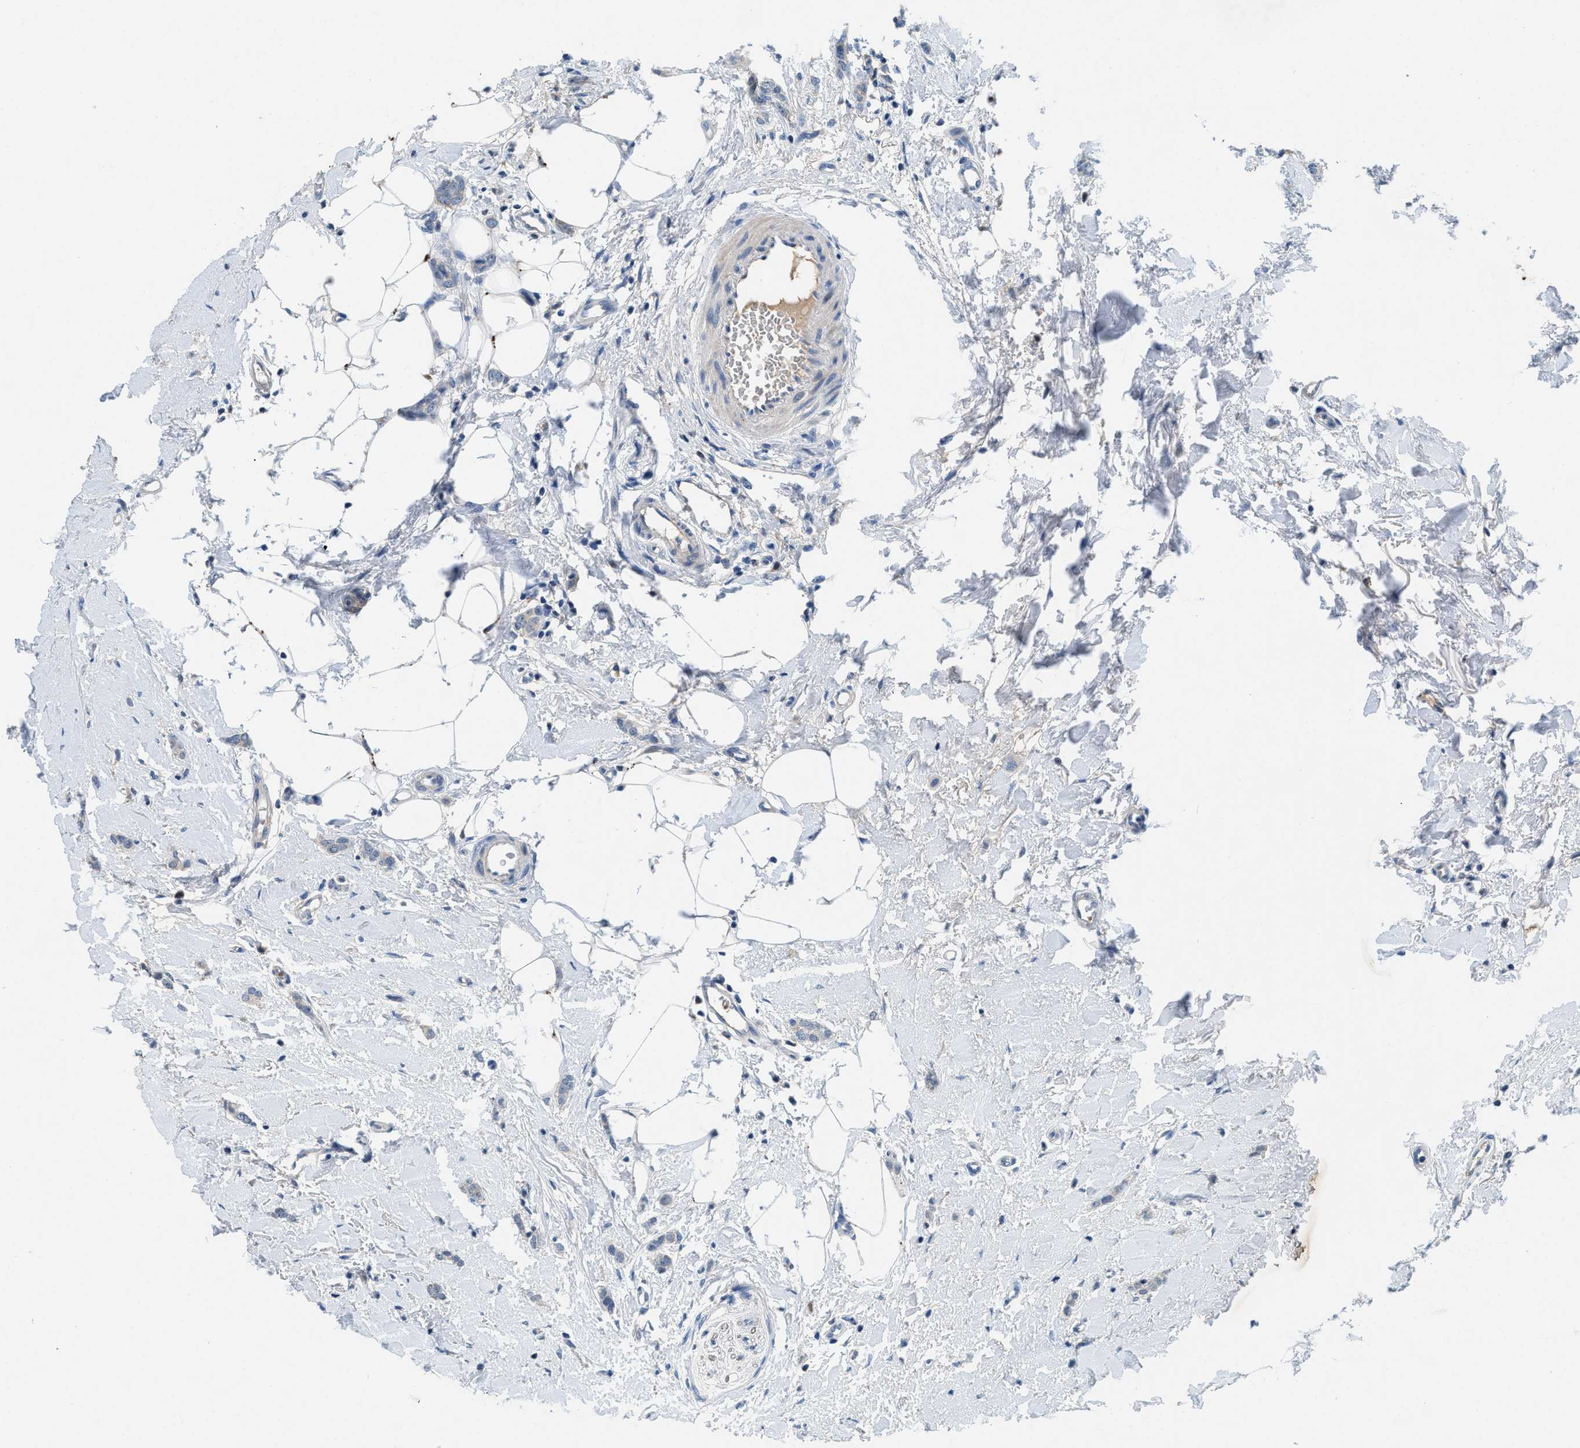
{"staining": {"intensity": "negative", "quantity": "none", "location": "none"}, "tissue": "breast cancer", "cell_type": "Tumor cells", "image_type": "cancer", "snomed": [{"axis": "morphology", "description": "Lobular carcinoma"}, {"axis": "topography", "description": "Skin"}, {"axis": "topography", "description": "Breast"}], "caption": "Tumor cells show no significant protein expression in lobular carcinoma (breast).", "gene": "TSPAN3", "patient": {"sex": "female", "age": 46}}